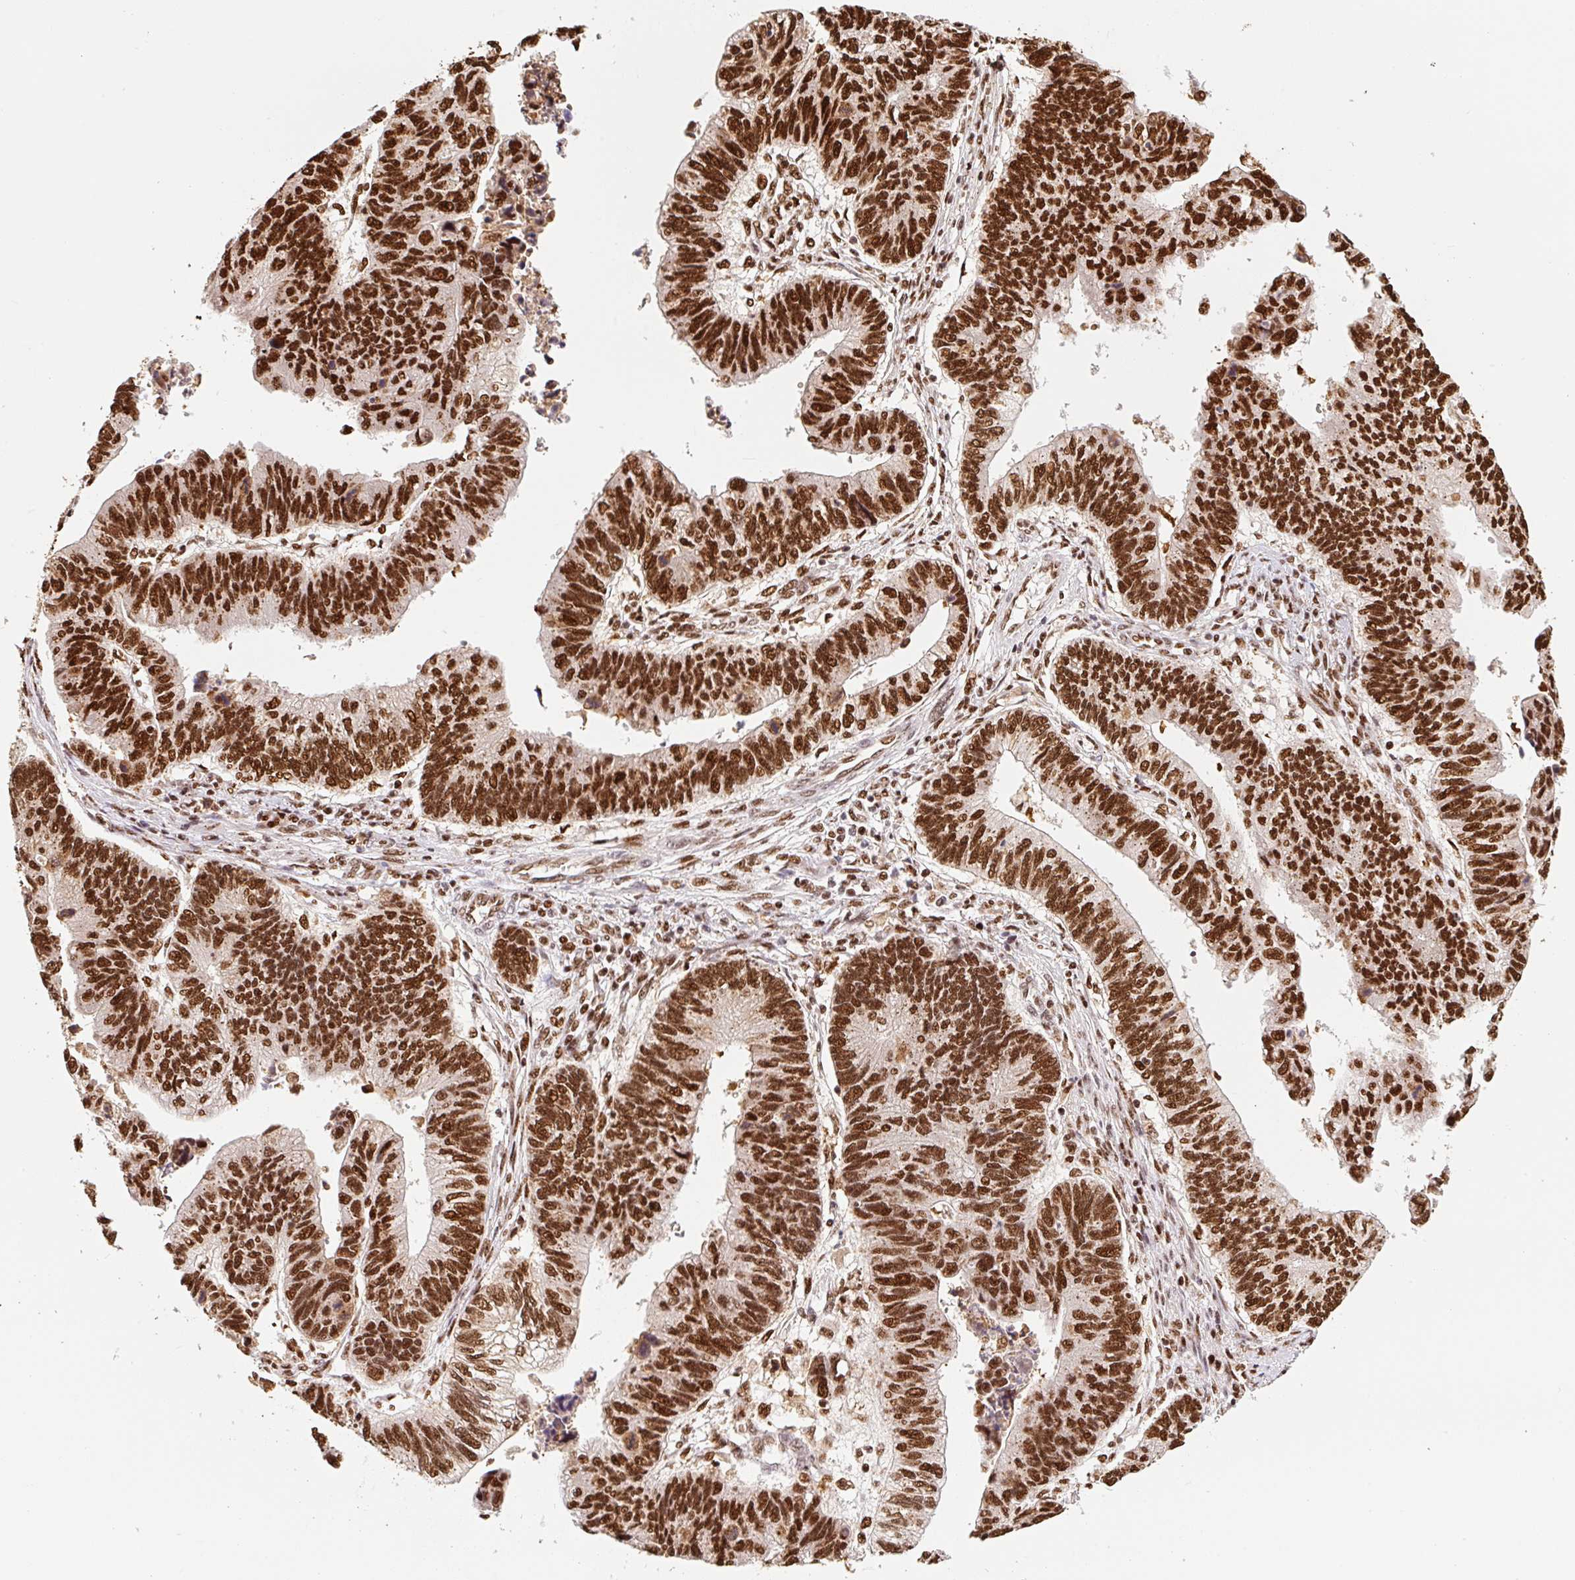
{"staining": {"intensity": "strong", "quantity": ">75%", "location": "nuclear"}, "tissue": "stomach cancer", "cell_type": "Tumor cells", "image_type": "cancer", "snomed": [{"axis": "morphology", "description": "Adenocarcinoma, NOS"}, {"axis": "topography", "description": "Stomach"}], "caption": "IHC micrograph of neoplastic tissue: stomach adenocarcinoma stained using immunohistochemistry exhibits high levels of strong protein expression localized specifically in the nuclear of tumor cells, appearing as a nuclear brown color.", "gene": "GPR139", "patient": {"sex": "male", "age": 59}}